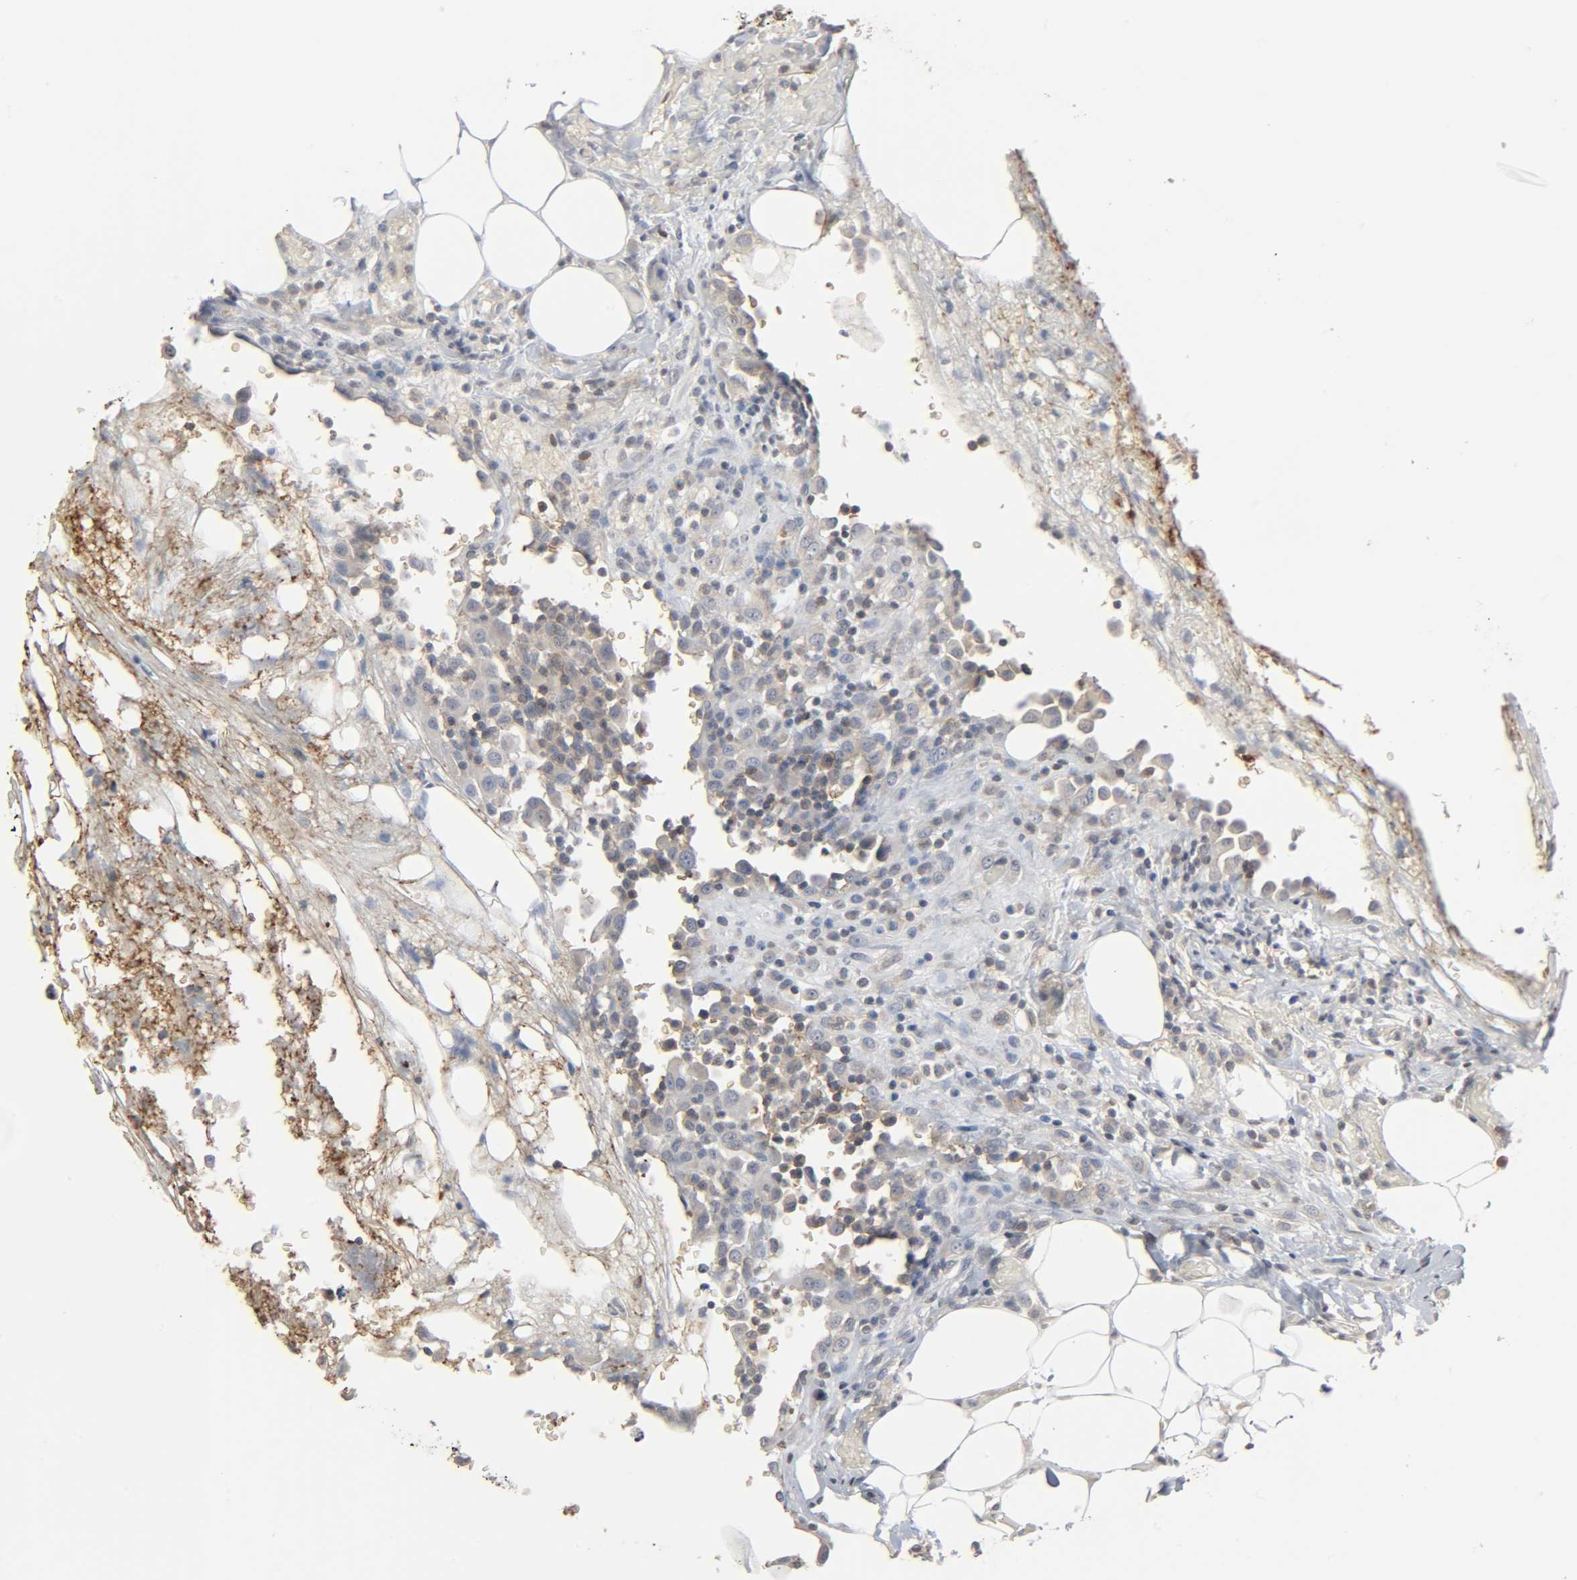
{"staining": {"intensity": "moderate", "quantity": ">75%", "location": "cytoplasmic/membranous"}, "tissue": "colorectal cancer", "cell_type": "Tumor cells", "image_type": "cancer", "snomed": [{"axis": "morphology", "description": "Adenocarcinoma, NOS"}, {"axis": "topography", "description": "Colon"}], "caption": "Protein expression analysis of colorectal adenocarcinoma exhibits moderate cytoplasmic/membranous positivity in about >75% of tumor cells.", "gene": "PLEKHA2", "patient": {"sex": "female", "age": 86}}